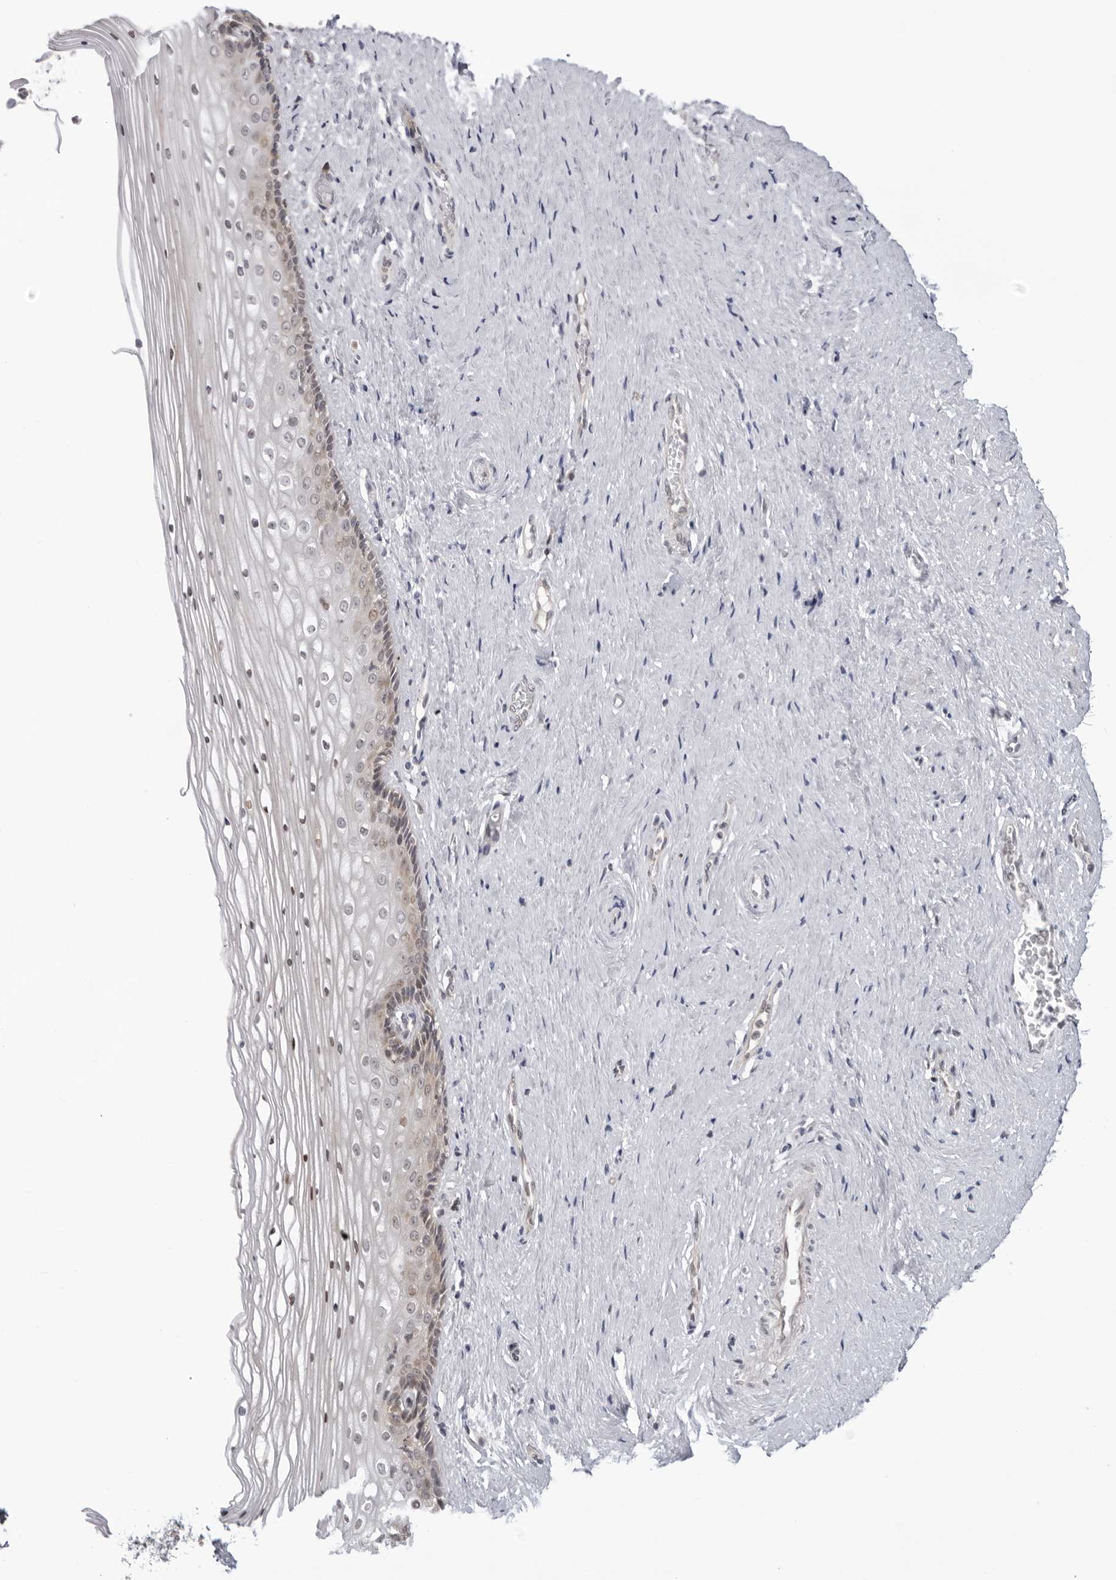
{"staining": {"intensity": "moderate", "quantity": "25%-75%", "location": "nuclear"}, "tissue": "vagina", "cell_type": "Squamous epithelial cells", "image_type": "normal", "snomed": [{"axis": "morphology", "description": "Normal tissue, NOS"}, {"axis": "topography", "description": "Vagina"}], "caption": "The micrograph reveals a brown stain indicating the presence of a protein in the nuclear of squamous epithelial cells in vagina.", "gene": "ACP6", "patient": {"sex": "female", "age": 46}}